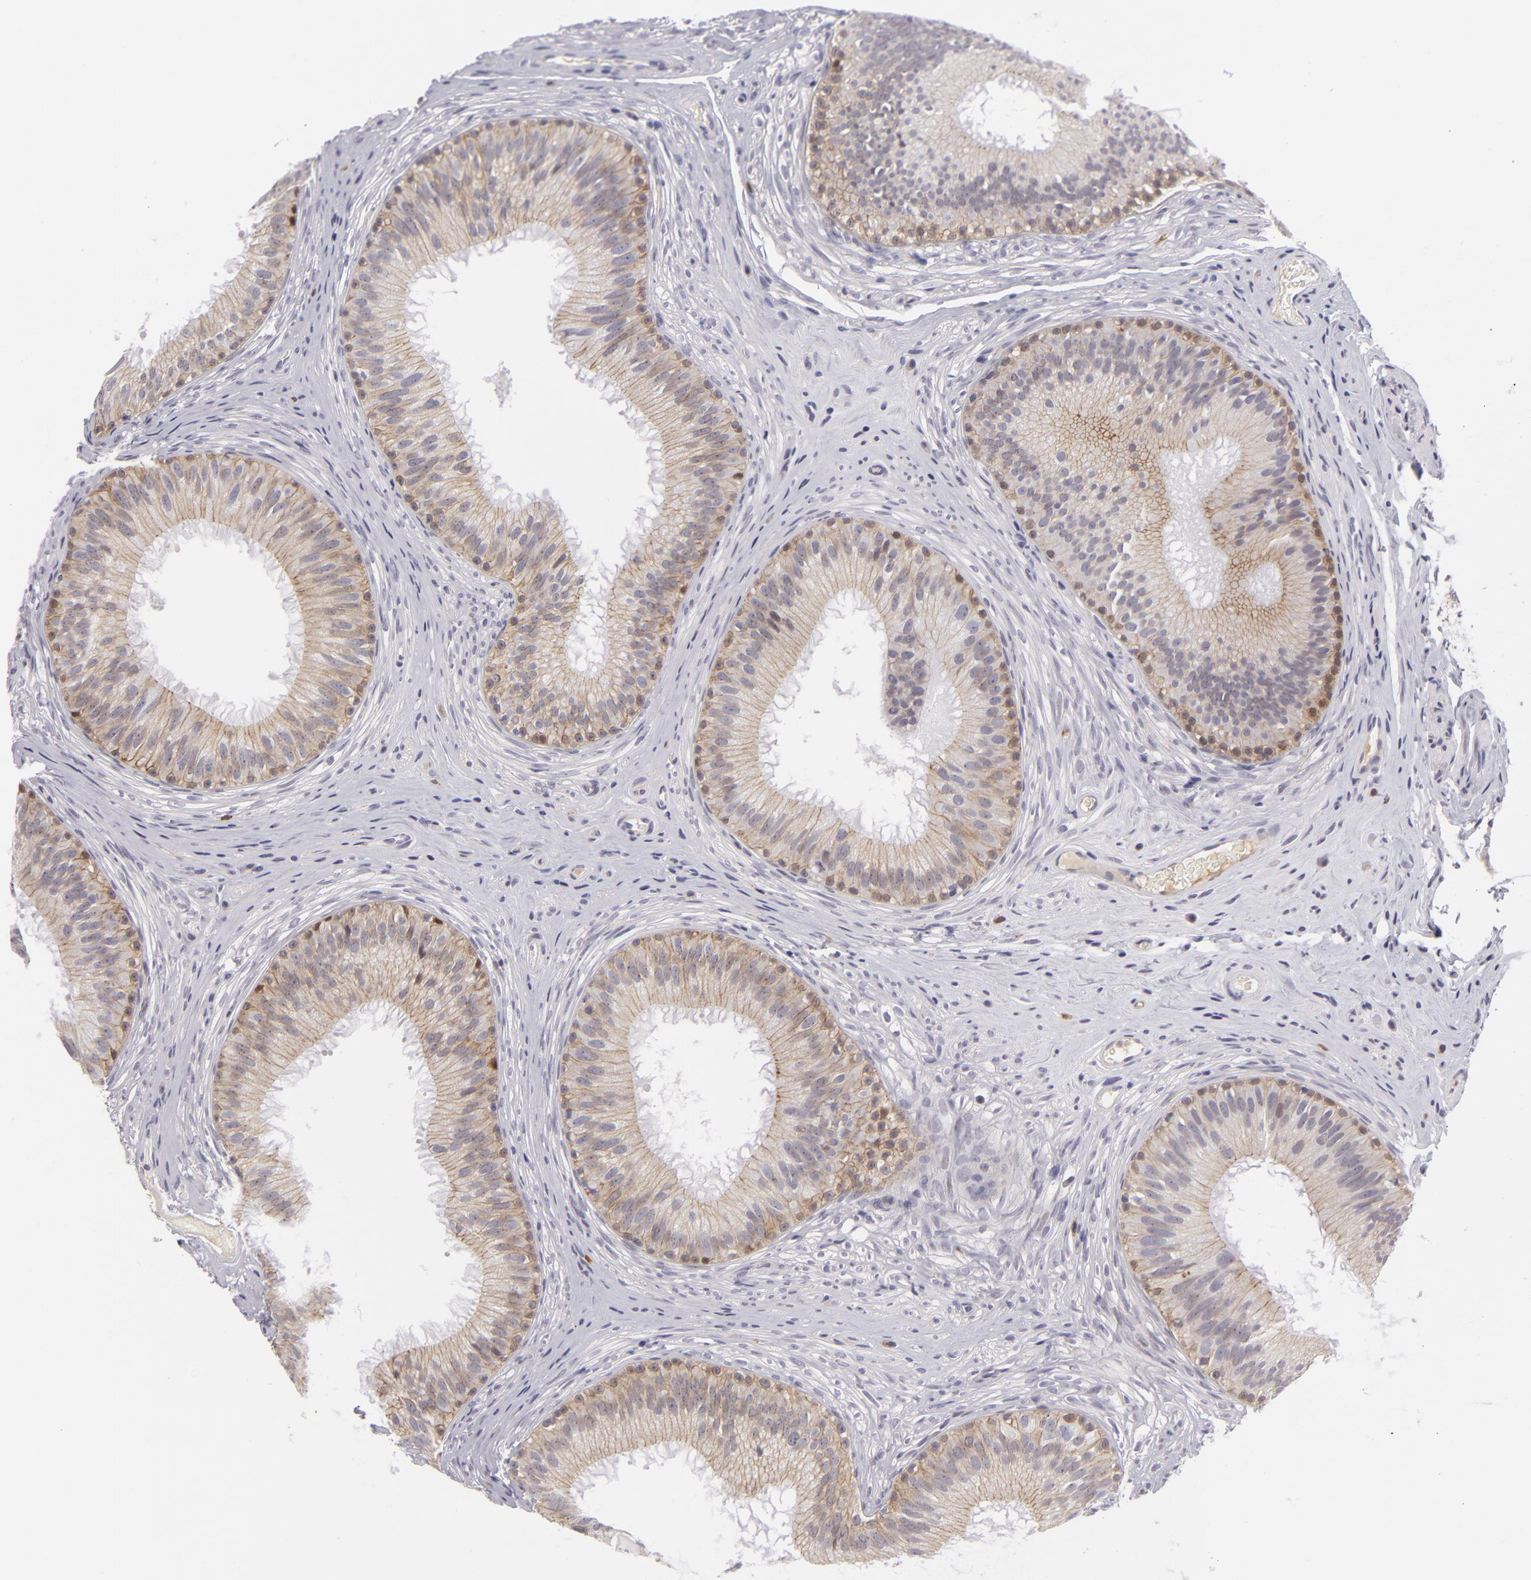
{"staining": {"intensity": "weak", "quantity": "25%-75%", "location": "cytoplasmic/membranous,nuclear"}, "tissue": "epididymis", "cell_type": "Glandular cells", "image_type": "normal", "snomed": [{"axis": "morphology", "description": "Normal tissue, NOS"}, {"axis": "topography", "description": "Epididymis"}], "caption": "IHC (DAB (3,3'-diaminobenzidine)) staining of benign human epididymis reveals weak cytoplasmic/membranous,nuclear protein staining in about 25%-75% of glandular cells.", "gene": "CTNNB1", "patient": {"sex": "male", "age": 32}}